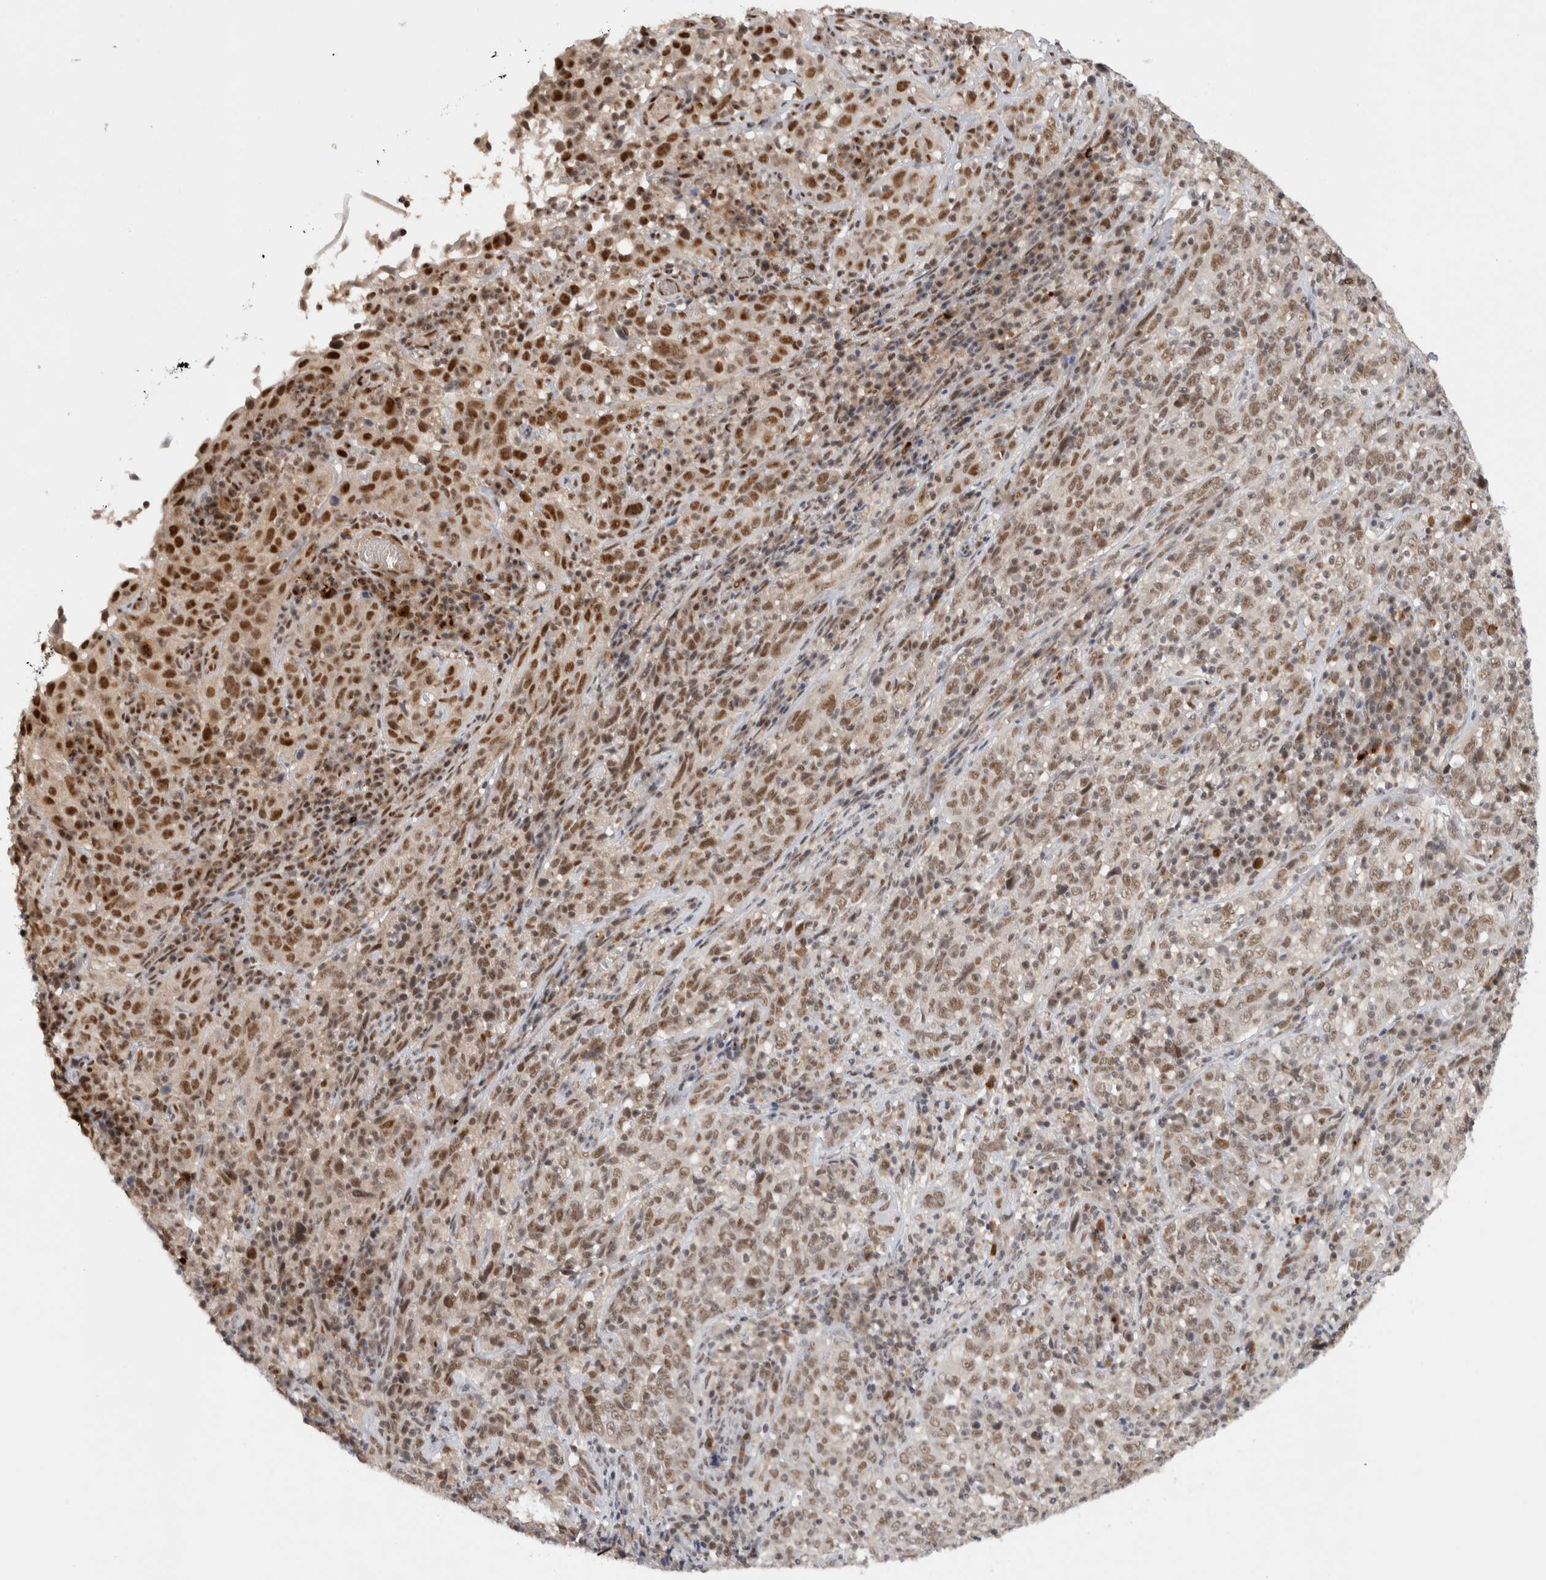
{"staining": {"intensity": "strong", "quantity": "25%-75%", "location": "nuclear"}, "tissue": "cervical cancer", "cell_type": "Tumor cells", "image_type": "cancer", "snomed": [{"axis": "morphology", "description": "Squamous cell carcinoma, NOS"}, {"axis": "topography", "description": "Cervix"}], "caption": "Cervical cancer stained with a protein marker demonstrates strong staining in tumor cells.", "gene": "HESX1", "patient": {"sex": "female", "age": 46}}